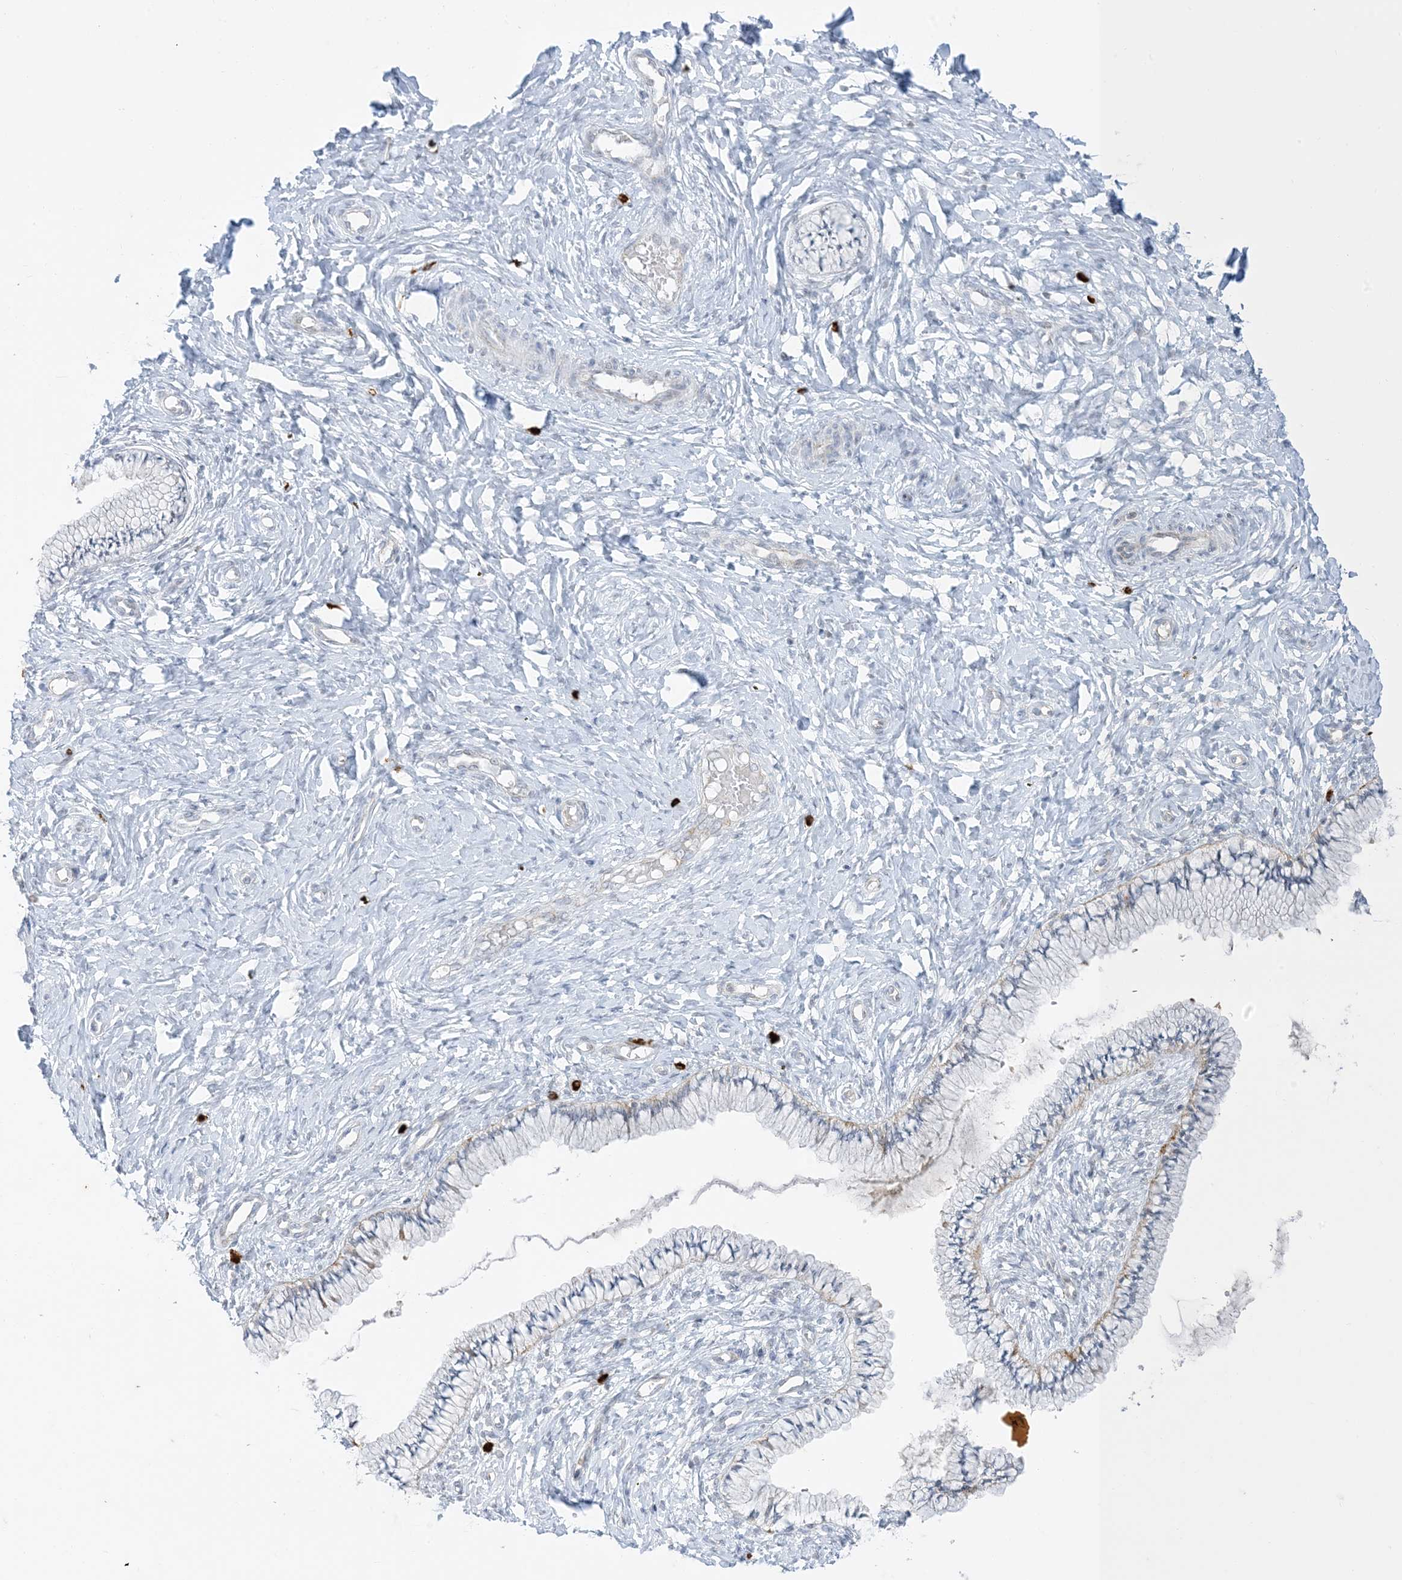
{"staining": {"intensity": "negative", "quantity": "none", "location": "none"}, "tissue": "cervix", "cell_type": "Glandular cells", "image_type": "normal", "snomed": [{"axis": "morphology", "description": "Normal tissue, NOS"}, {"axis": "topography", "description": "Cervix"}], "caption": "Glandular cells are negative for protein expression in unremarkable human cervix. Brightfield microscopy of IHC stained with DAB (3,3'-diaminobenzidine) (brown) and hematoxylin (blue), captured at high magnification.", "gene": "RAC1", "patient": {"sex": "female", "age": 36}}